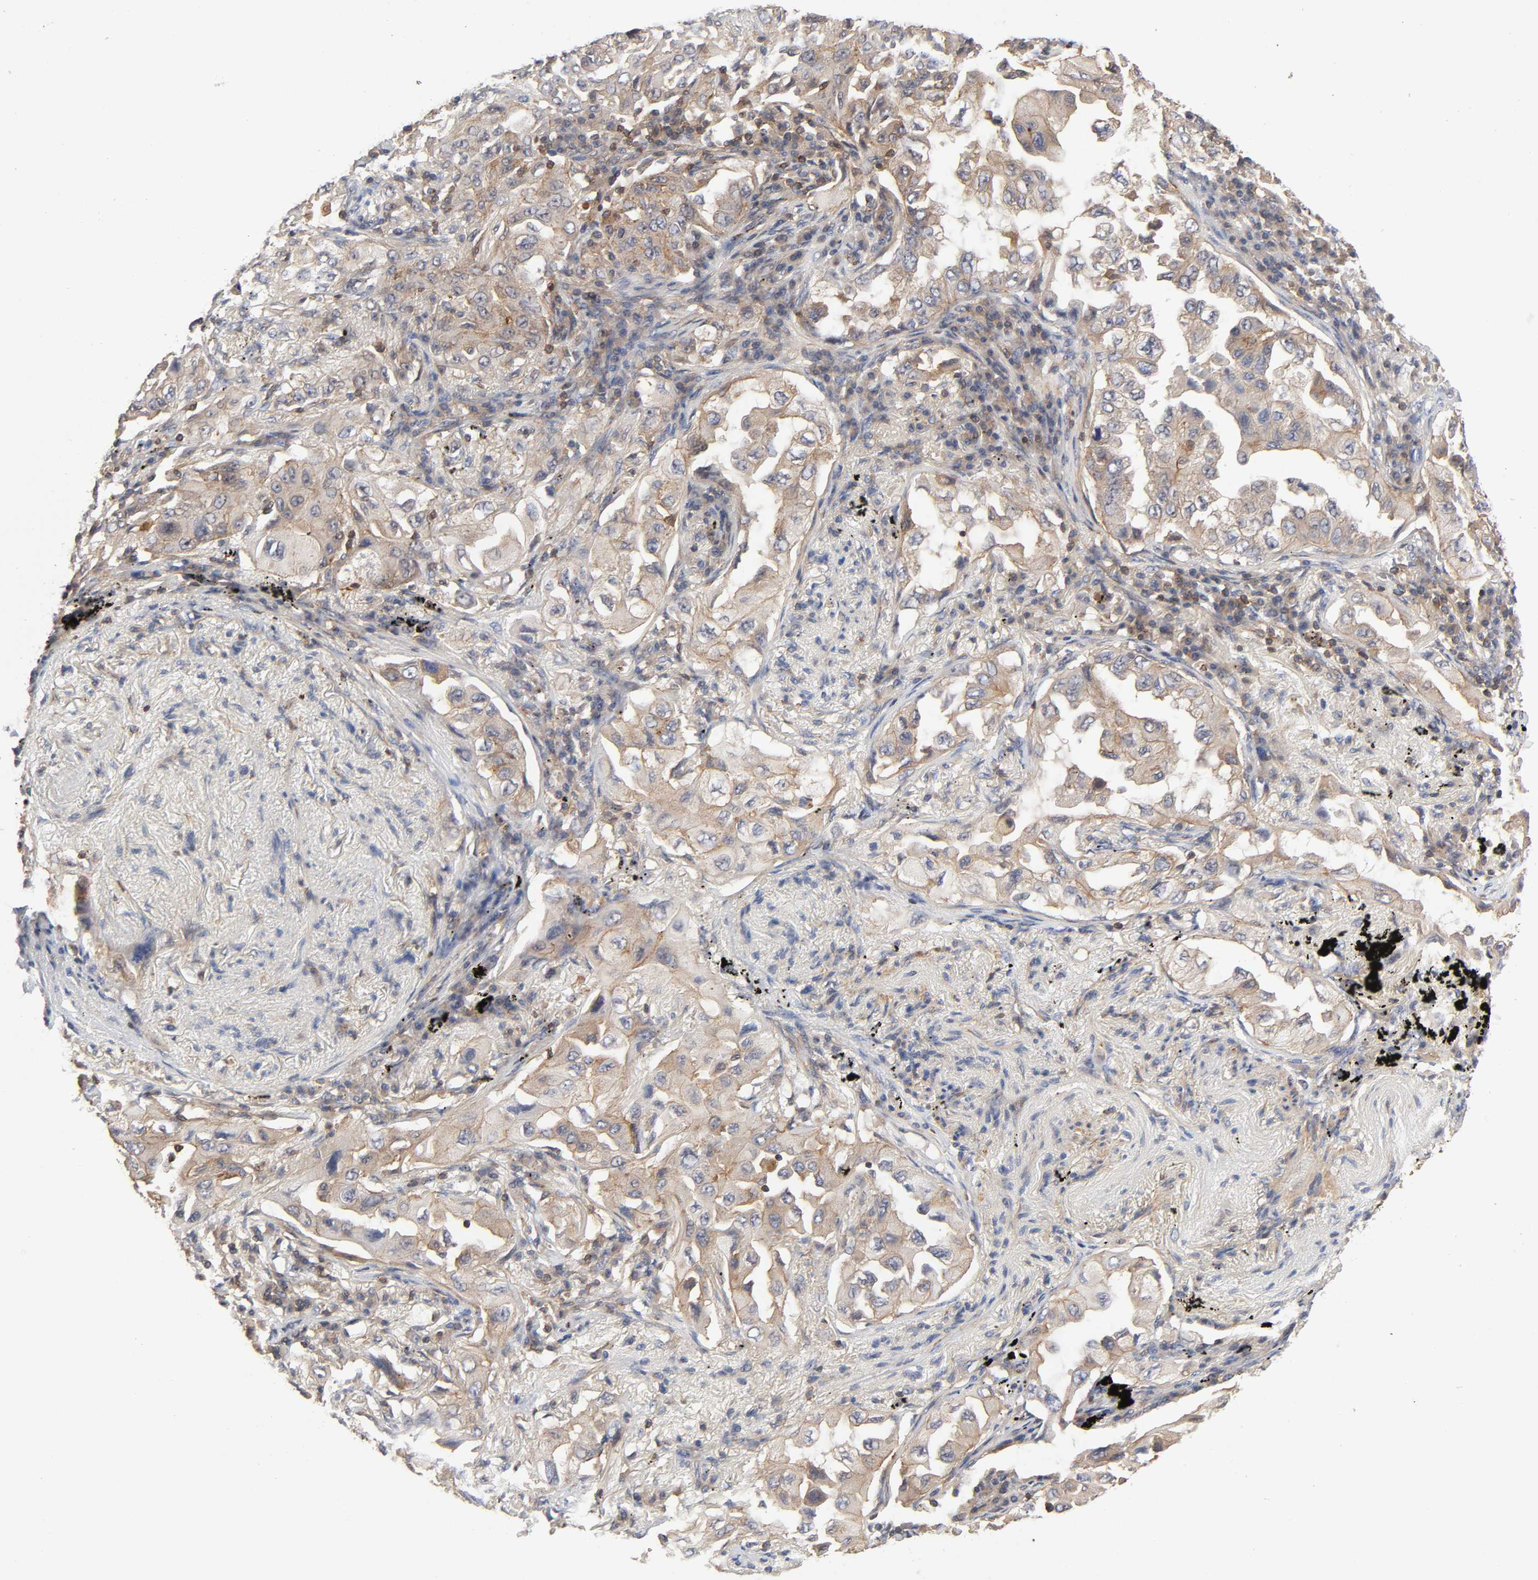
{"staining": {"intensity": "moderate", "quantity": "25%-75%", "location": "cytoplasmic/membranous"}, "tissue": "lung cancer", "cell_type": "Tumor cells", "image_type": "cancer", "snomed": [{"axis": "morphology", "description": "Adenocarcinoma, NOS"}, {"axis": "topography", "description": "Lung"}], "caption": "The immunohistochemical stain highlights moderate cytoplasmic/membranous expression in tumor cells of adenocarcinoma (lung) tissue.", "gene": "LAMTOR2", "patient": {"sex": "female", "age": 65}}